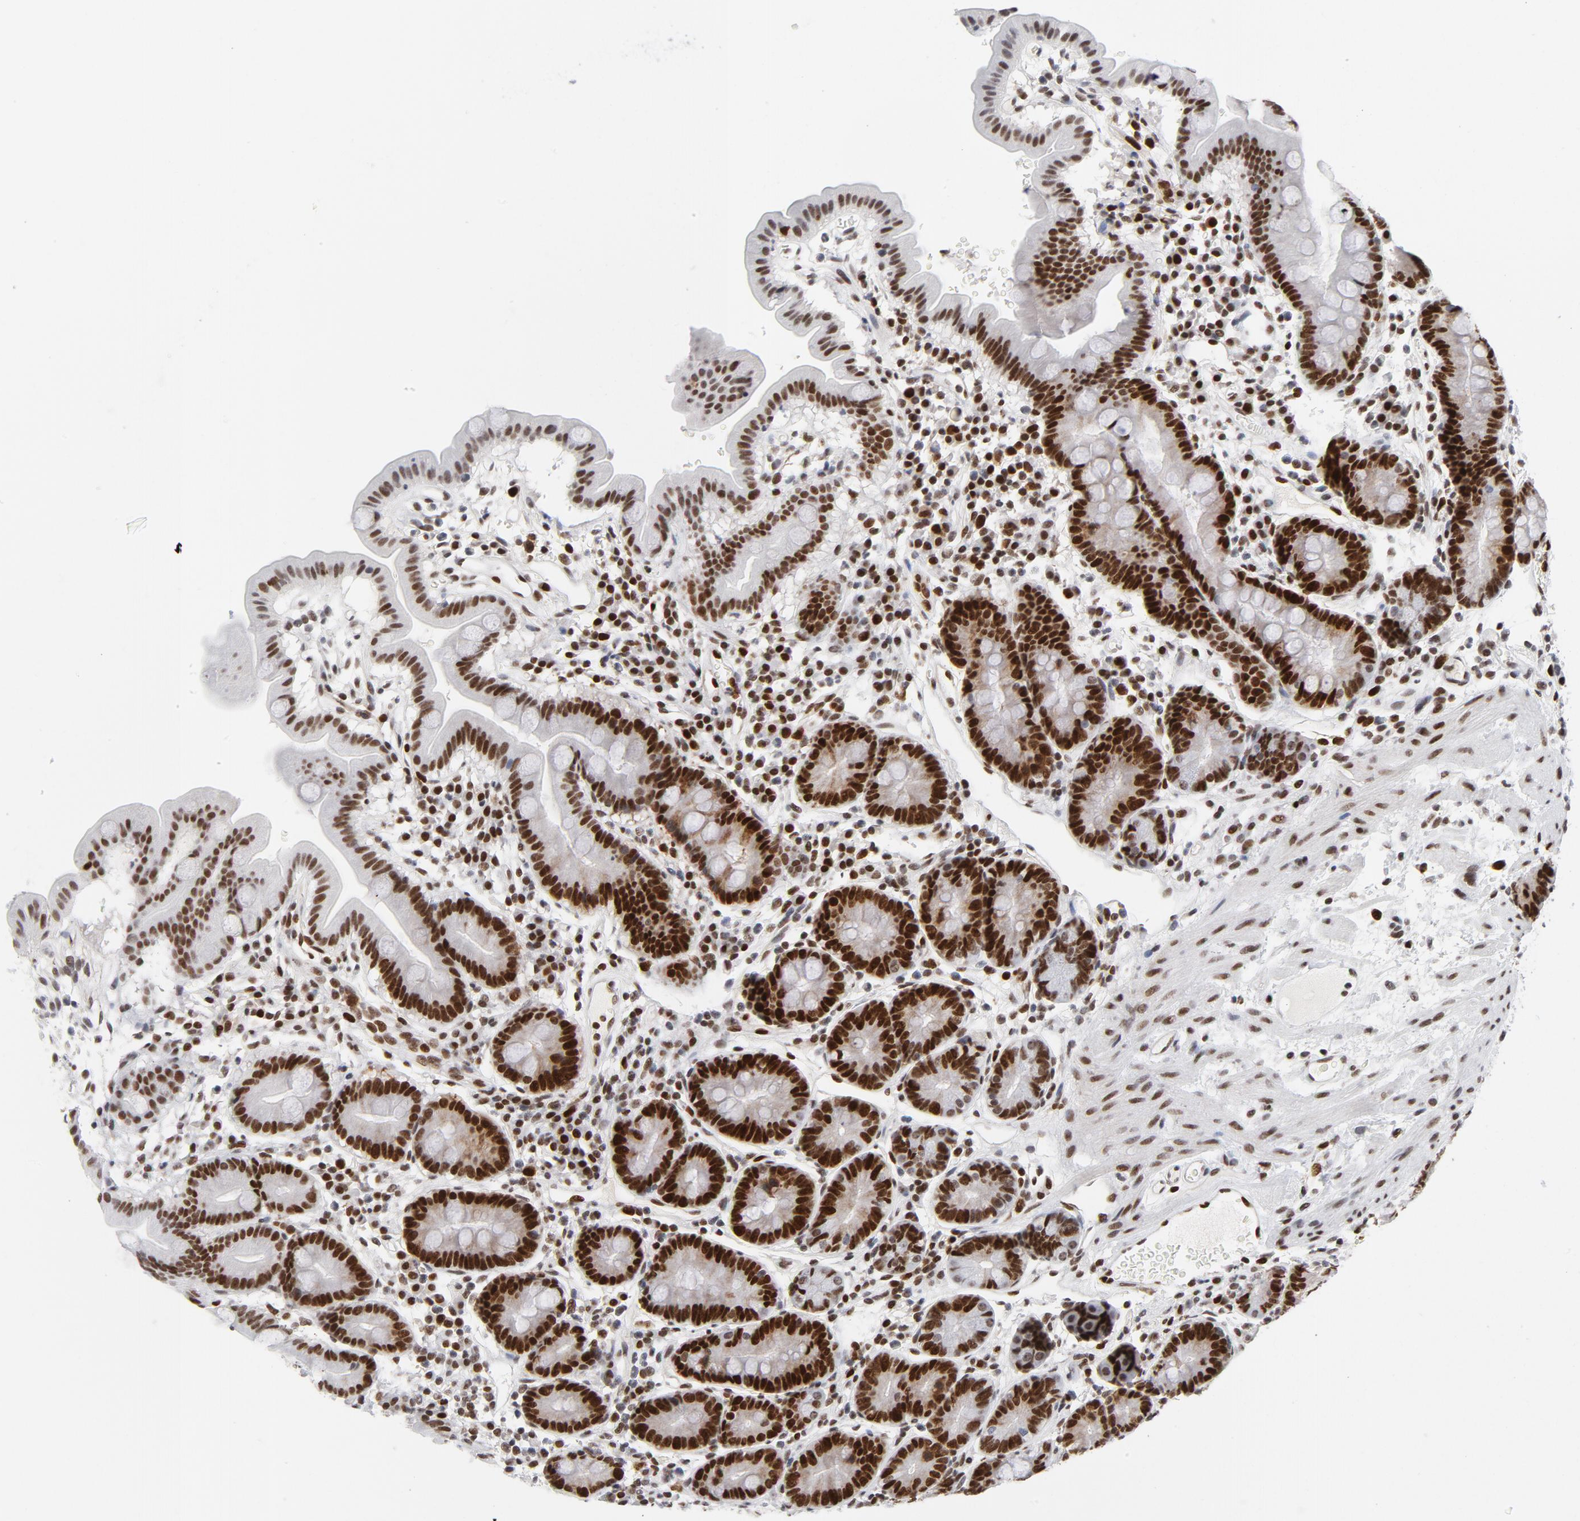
{"staining": {"intensity": "strong", "quantity": "25%-75%", "location": "nuclear"}, "tissue": "duodenum", "cell_type": "Glandular cells", "image_type": "normal", "snomed": [{"axis": "morphology", "description": "Normal tissue, NOS"}, {"axis": "topography", "description": "Duodenum"}], "caption": "High-magnification brightfield microscopy of unremarkable duodenum stained with DAB (3,3'-diaminobenzidine) (brown) and counterstained with hematoxylin (blue). glandular cells exhibit strong nuclear positivity is appreciated in about25%-75% of cells.", "gene": "RFC4", "patient": {"sex": "male", "age": 50}}